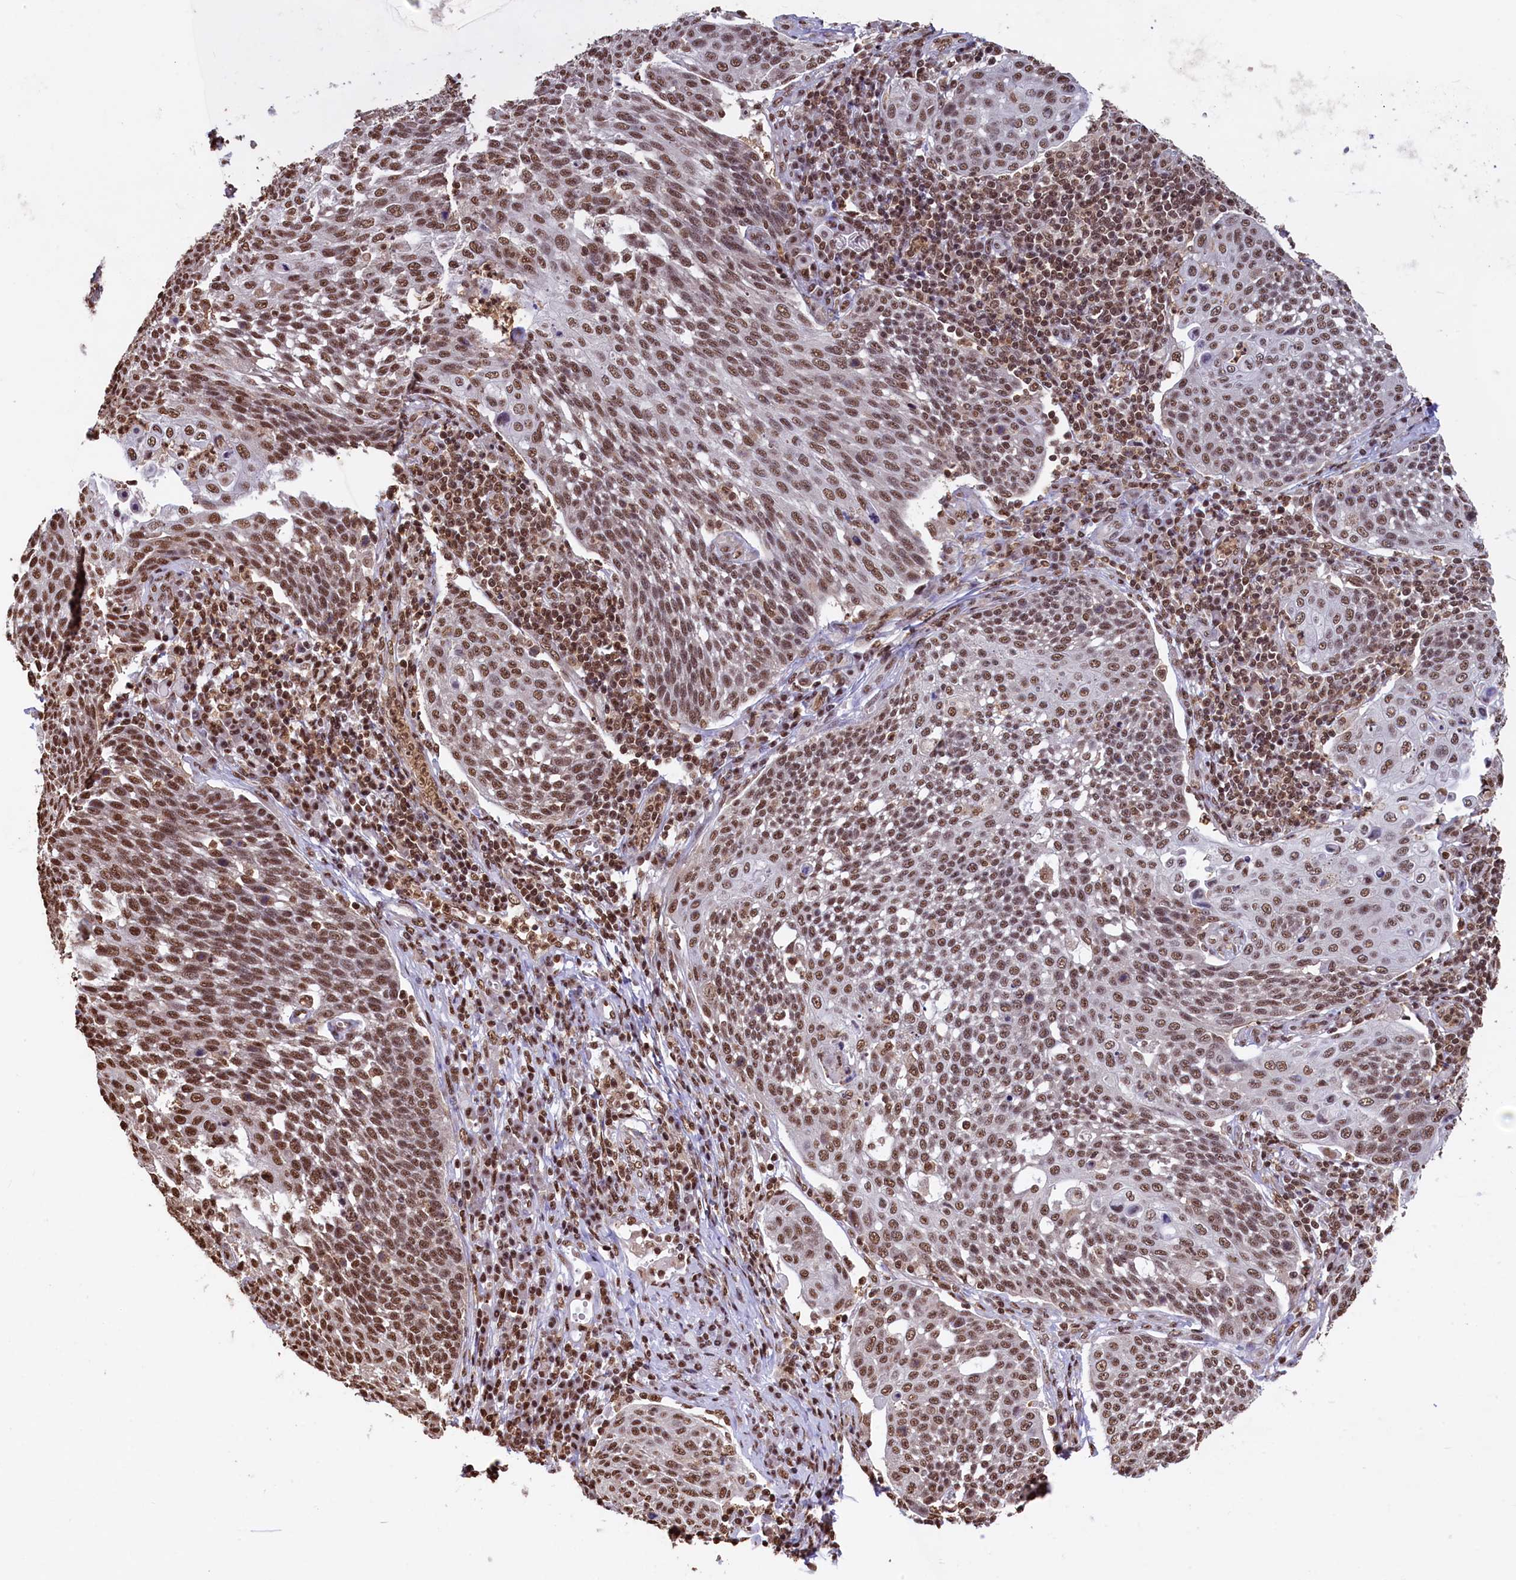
{"staining": {"intensity": "strong", "quantity": ">75%", "location": "nuclear"}, "tissue": "cervical cancer", "cell_type": "Tumor cells", "image_type": "cancer", "snomed": [{"axis": "morphology", "description": "Squamous cell carcinoma, NOS"}, {"axis": "topography", "description": "Cervix"}], "caption": "Human cervical cancer stained for a protein (brown) reveals strong nuclear positive positivity in approximately >75% of tumor cells.", "gene": "SNRPD2", "patient": {"sex": "female", "age": 34}}